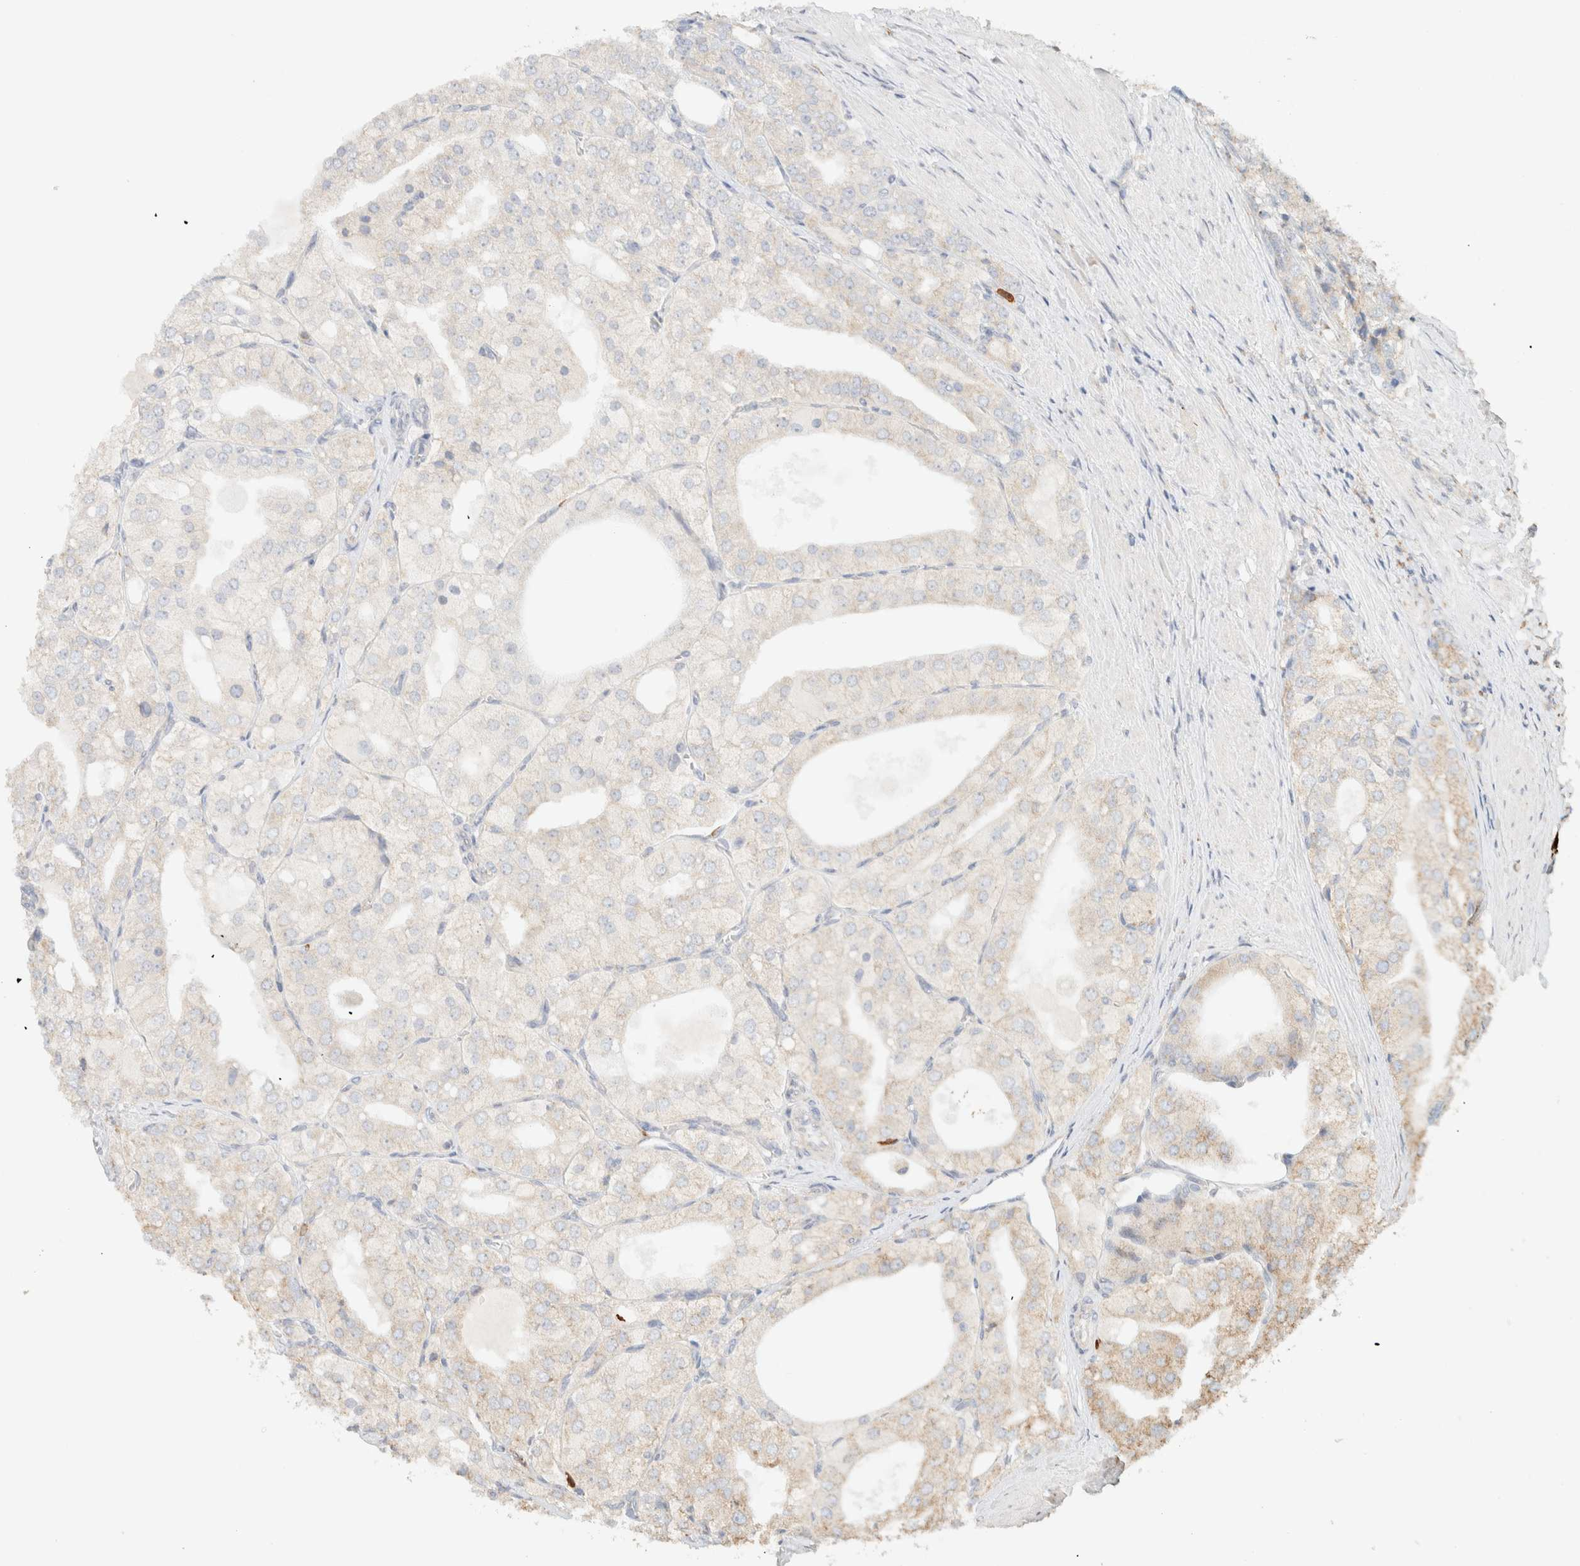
{"staining": {"intensity": "moderate", "quantity": "<25%", "location": "cytoplasmic/membranous"}, "tissue": "prostate cancer", "cell_type": "Tumor cells", "image_type": "cancer", "snomed": [{"axis": "morphology", "description": "Adenocarcinoma, High grade"}, {"axis": "topography", "description": "Prostate"}], "caption": "Immunohistochemical staining of prostate high-grade adenocarcinoma displays low levels of moderate cytoplasmic/membranous protein expression in approximately <25% of tumor cells.", "gene": "TTC3", "patient": {"sex": "male", "age": 50}}